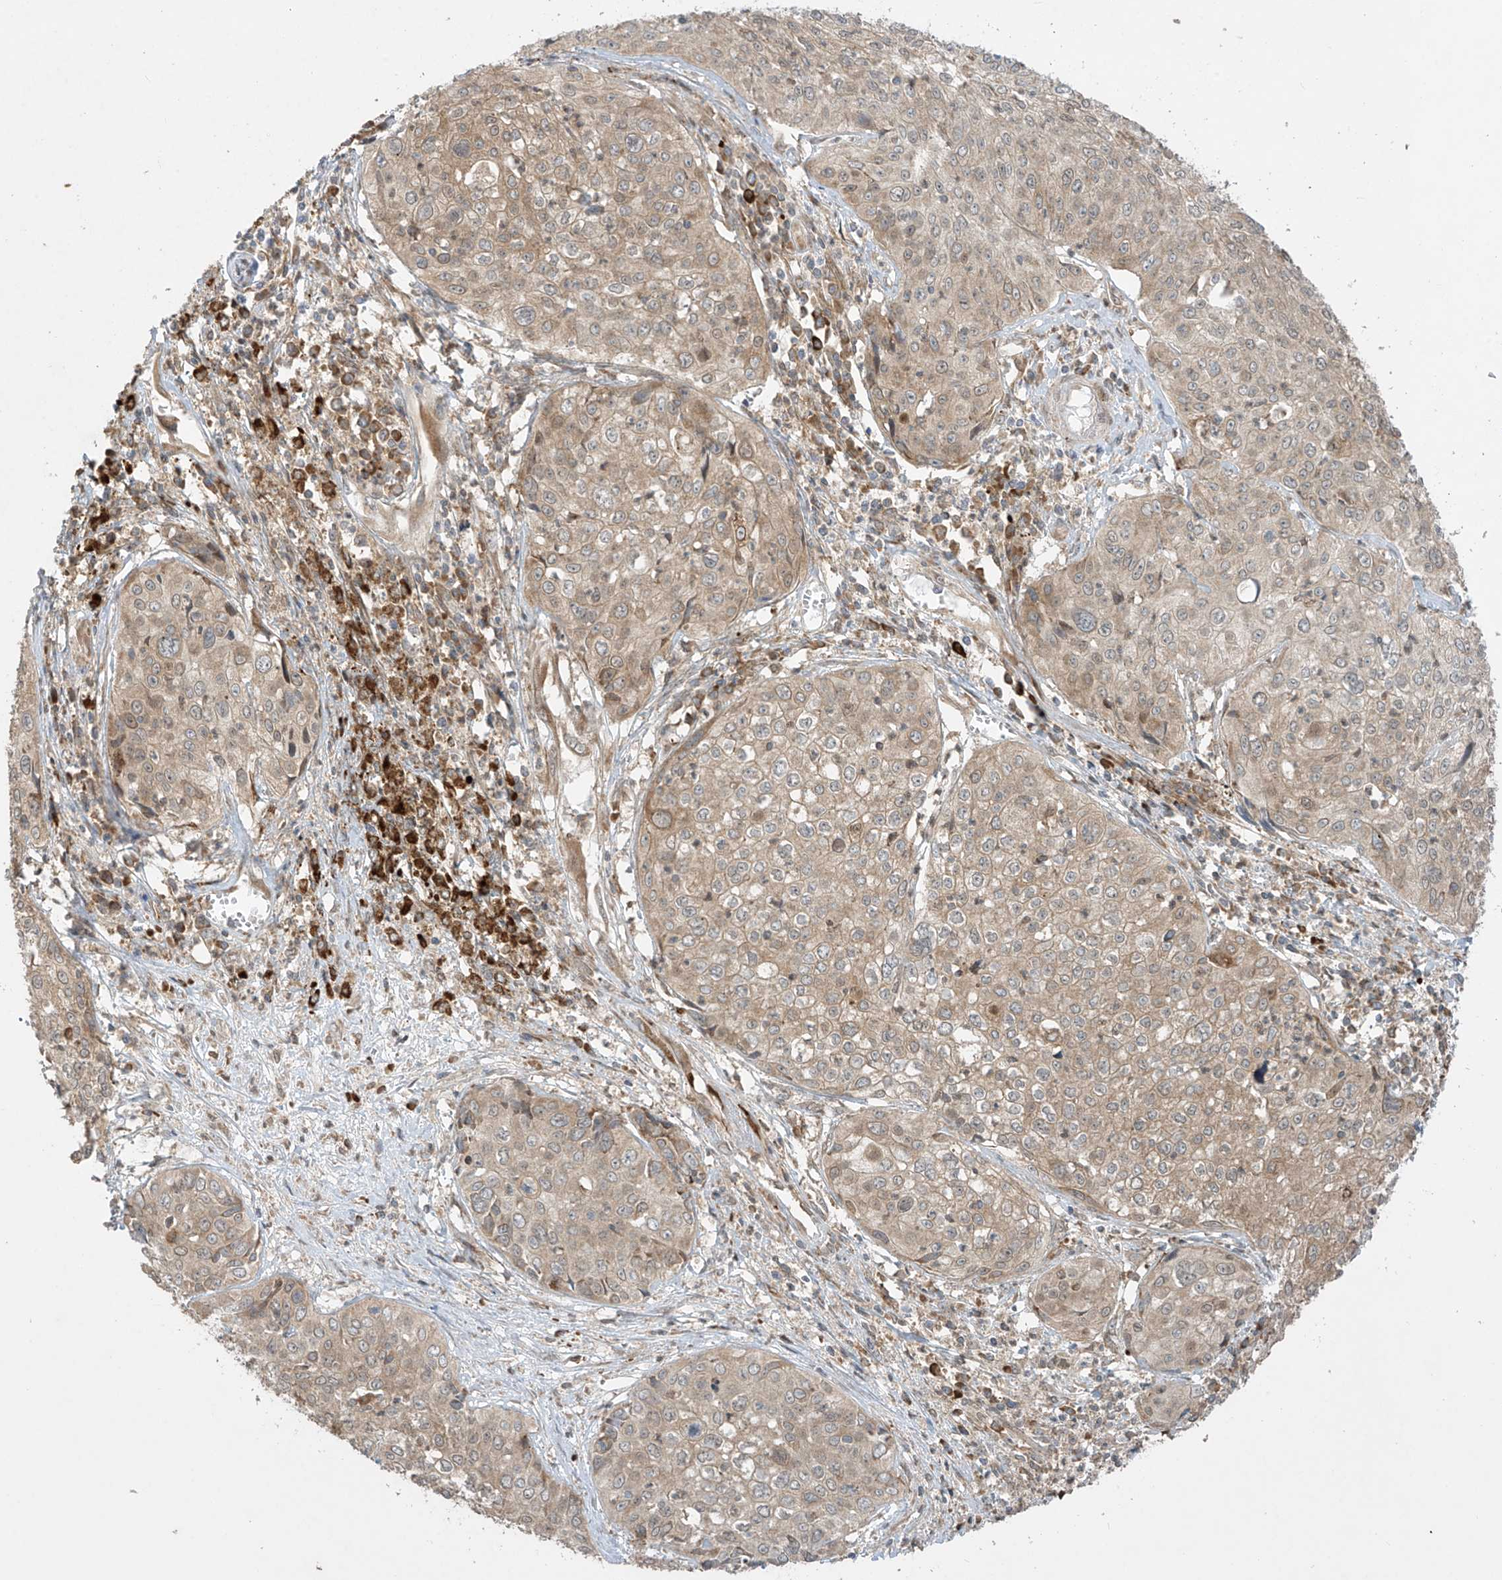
{"staining": {"intensity": "weak", "quantity": ">75%", "location": "cytoplasmic/membranous"}, "tissue": "cervical cancer", "cell_type": "Tumor cells", "image_type": "cancer", "snomed": [{"axis": "morphology", "description": "Squamous cell carcinoma, NOS"}, {"axis": "topography", "description": "Cervix"}], "caption": "Immunohistochemistry (DAB) staining of human squamous cell carcinoma (cervical) shows weak cytoplasmic/membranous protein positivity in approximately >75% of tumor cells.", "gene": "PPAT", "patient": {"sex": "female", "age": 31}}